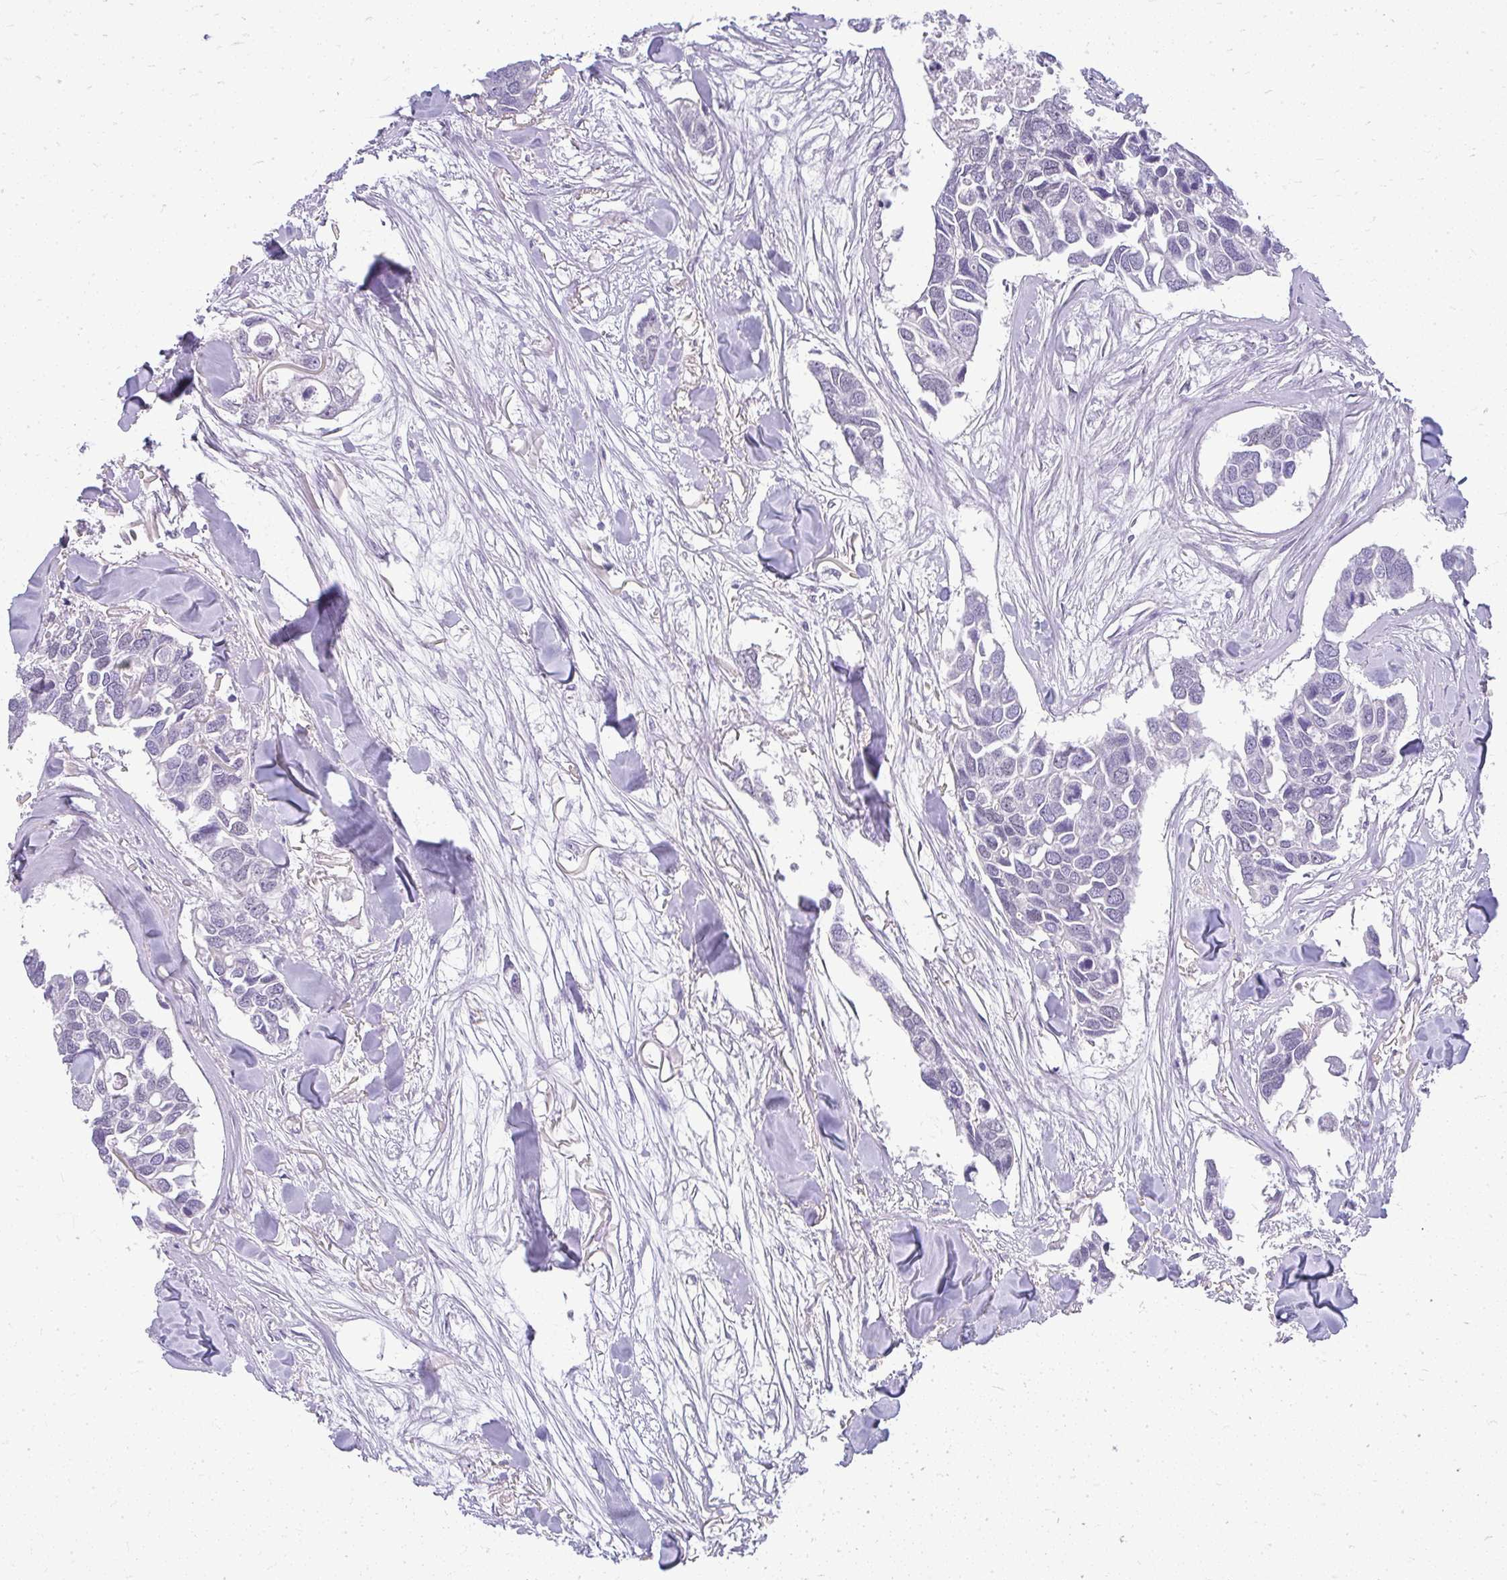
{"staining": {"intensity": "negative", "quantity": "none", "location": "none"}, "tissue": "breast cancer", "cell_type": "Tumor cells", "image_type": "cancer", "snomed": [{"axis": "morphology", "description": "Duct carcinoma"}, {"axis": "topography", "description": "Breast"}], "caption": "Image shows no protein positivity in tumor cells of breast cancer (infiltrating ductal carcinoma) tissue. The staining was performed using DAB (3,3'-diaminobenzidine) to visualize the protein expression in brown, while the nuclei were stained in blue with hematoxylin (Magnification: 20x).", "gene": "TEX33", "patient": {"sex": "female", "age": 83}}